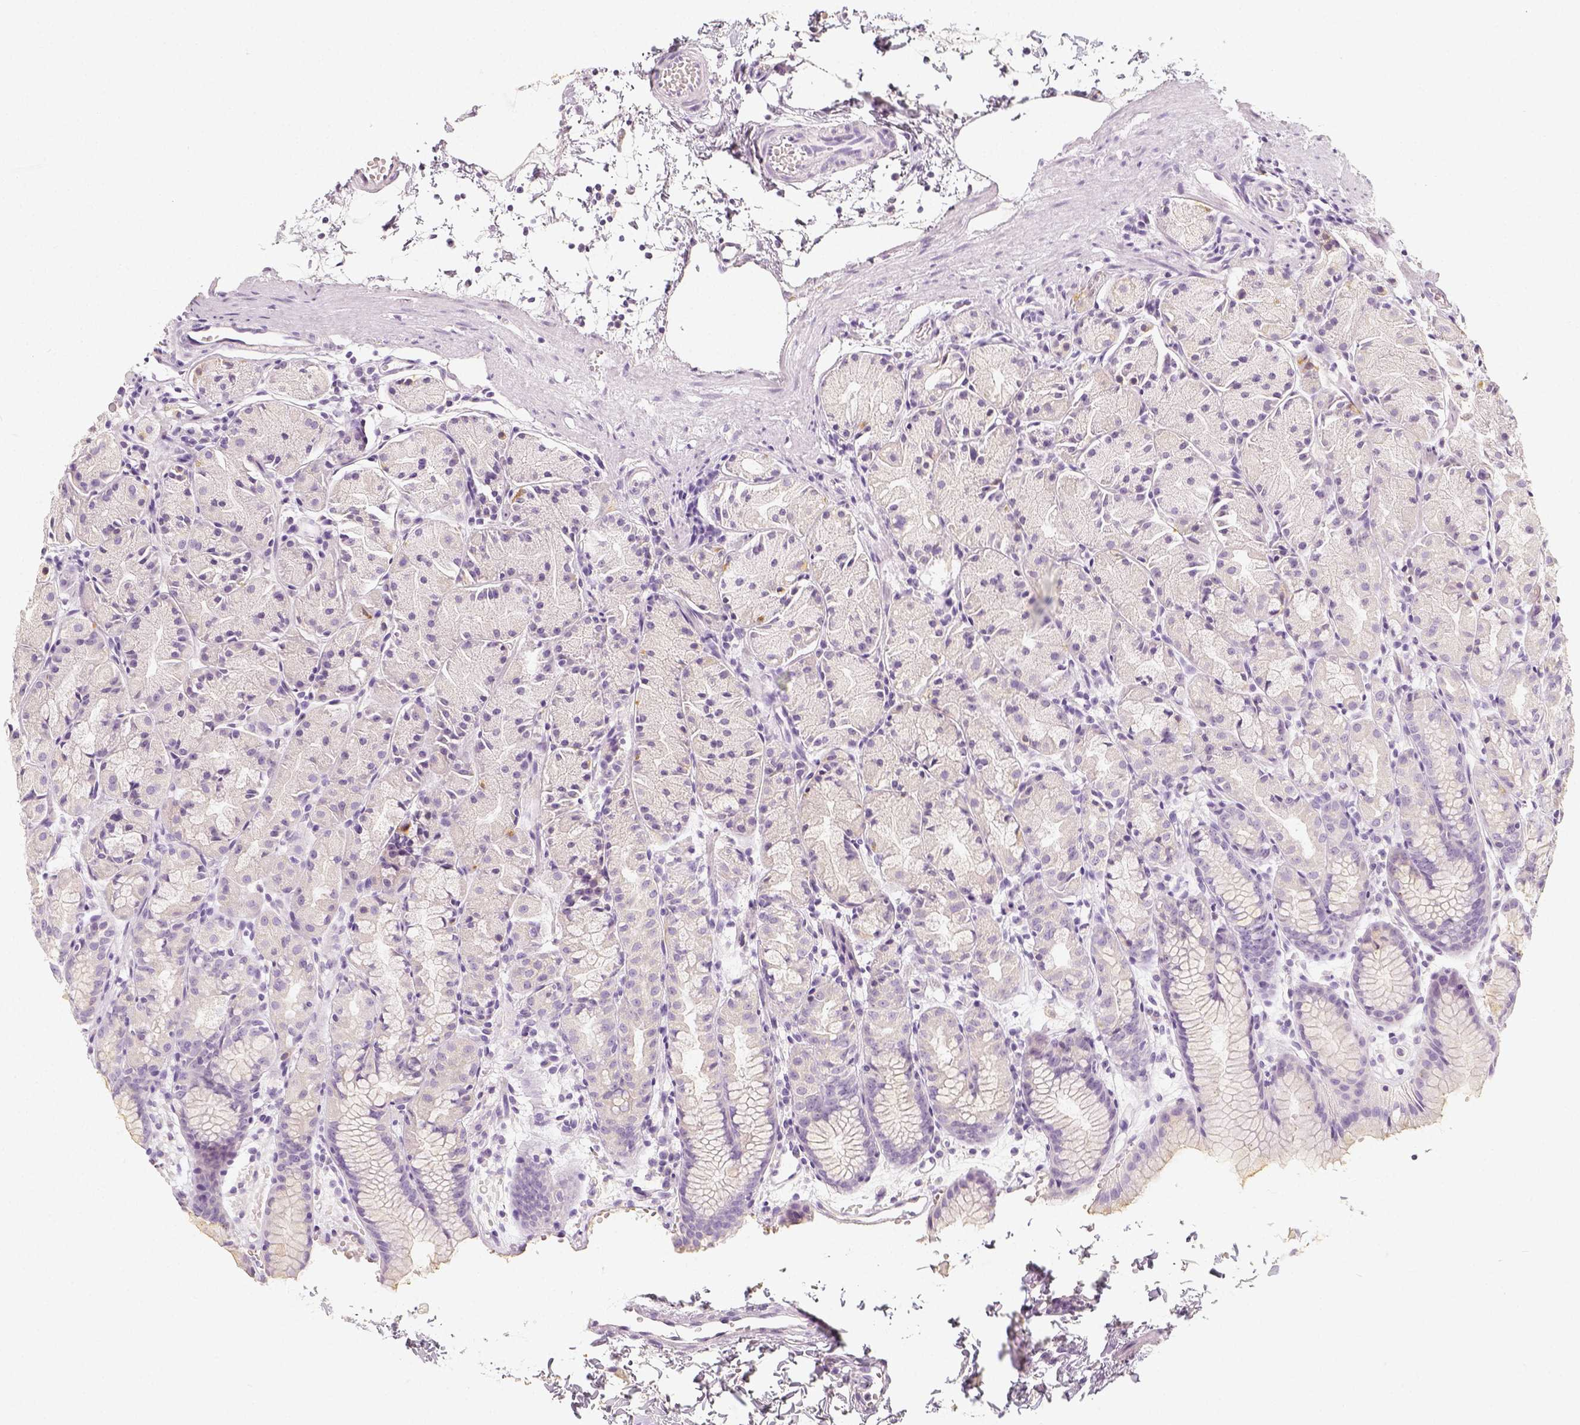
{"staining": {"intensity": "negative", "quantity": "none", "location": "none"}, "tissue": "stomach", "cell_type": "Glandular cells", "image_type": "normal", "snomed": [{"axis": "morphology", "description": "Normal tissue, NOS"}, {"axis": "topography", "description": "Stomach, upper"}], "caption": "This is an IHC image of benign stomach. There is no staining in glandular cells.", "gene": "NECAB2", "patient": {"sex": "male", "age": 47}}